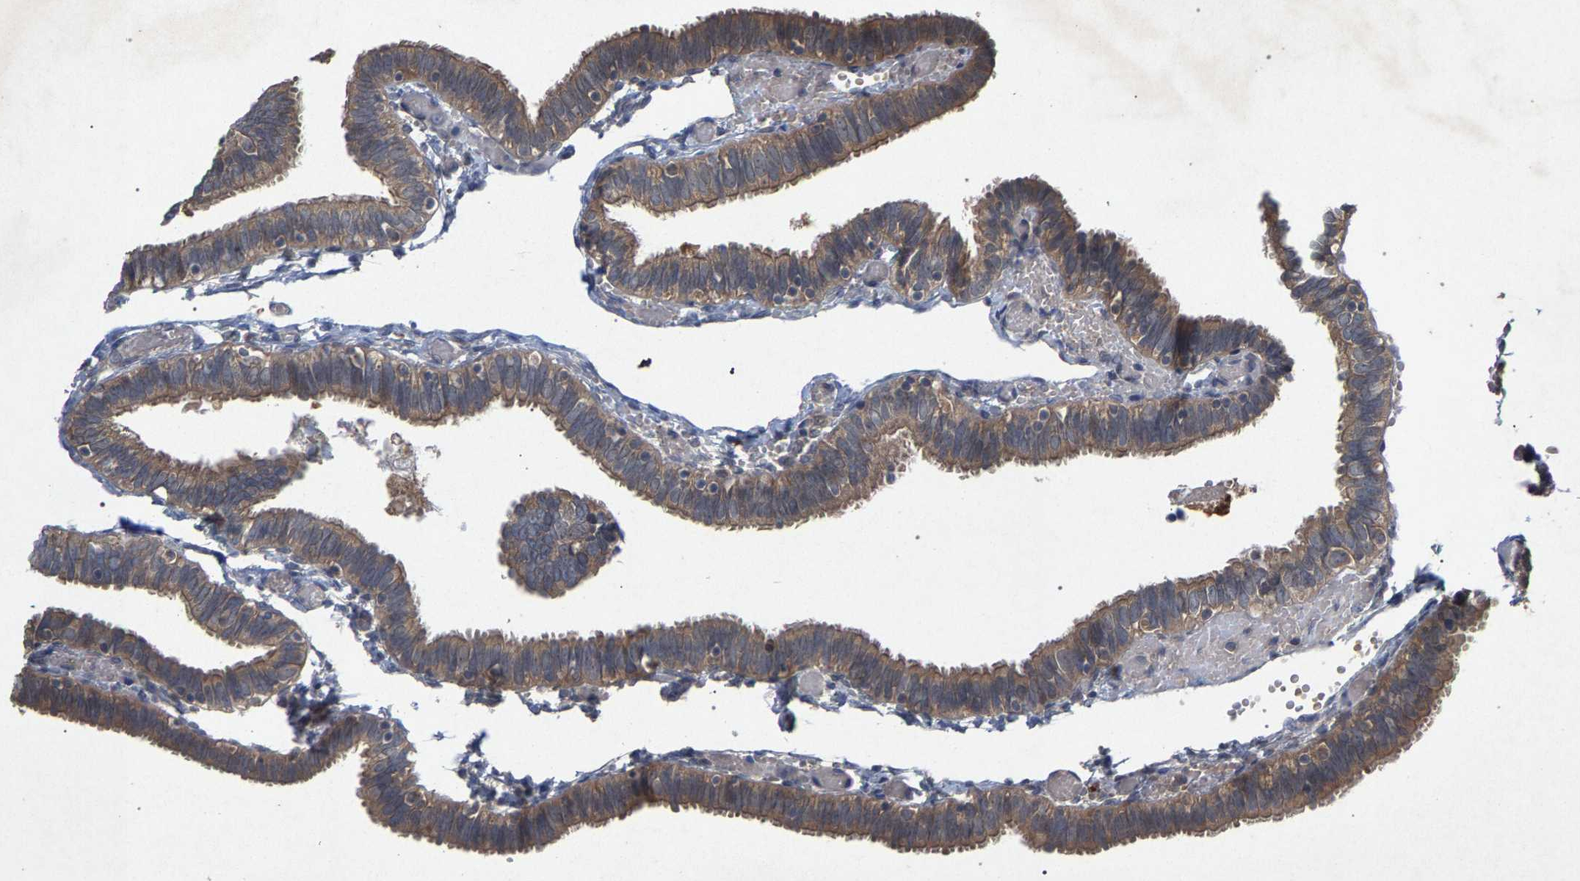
{"staining": {"intensity": "moderate", "quantity": ">75%", "location": "cytoplasmic/membranous"}, "tissue": "fallopian tube", "cell_type": "Glandular cells", "image_type": "normal", "snomed": [{"axis": "morphology", "description": "Normal tissue, NOS"}, {"axis": "topography", "description": "Fallopian tube"}], "caption": "Immunohistochemistry (IHC) of normal fallopian tube demonstrates medium levels of moderate cytoplasmic/membranous positivity in about >75% of glandular cells.", "gene": "SLC4A4", "patient": {"sex": "female", "age": 46}}